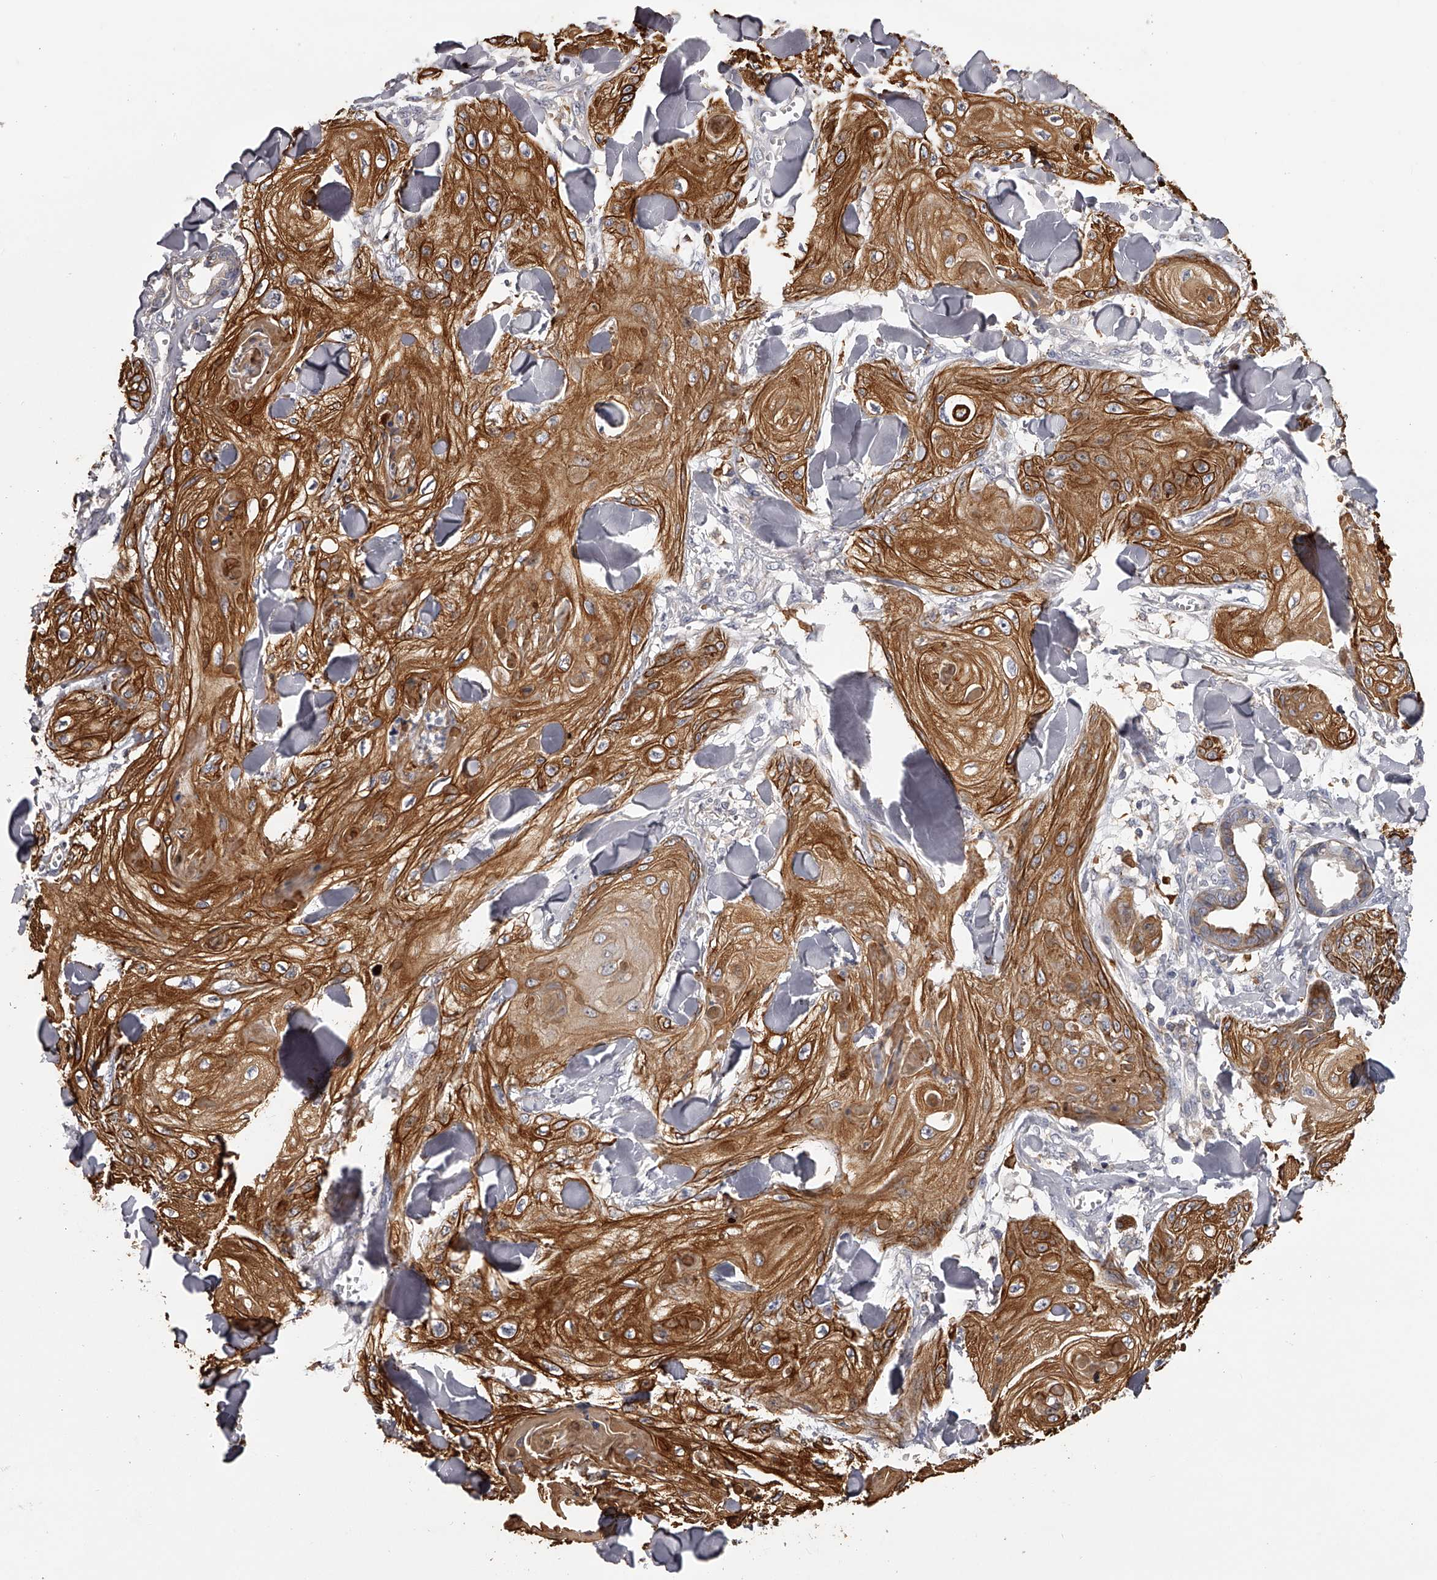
{"staining": {"intensity": "strong", "quantity": ">75%", "location": "cytoplasmic/membranous"}, "tissue": "skin cancer", "cell_type": "Tumor cells", "image_type": "cancer", "snomed": [{"axis": "morphology", "description": "Squamous cell carcinoma, NOS"}, {"axis": "topography", "description": "Skin"}], "caption": "Tumor cells exhibit strong cytoplasmic/membranous expression in approximately >75% of cells in skin squamous cell carcinoma. (Stains: DAB in brown, nuclei in blue, Microscopy: brightfield microscopy at high magnification).", "gene": "TNN", "patient": {"sex": "male", "age": 74}}